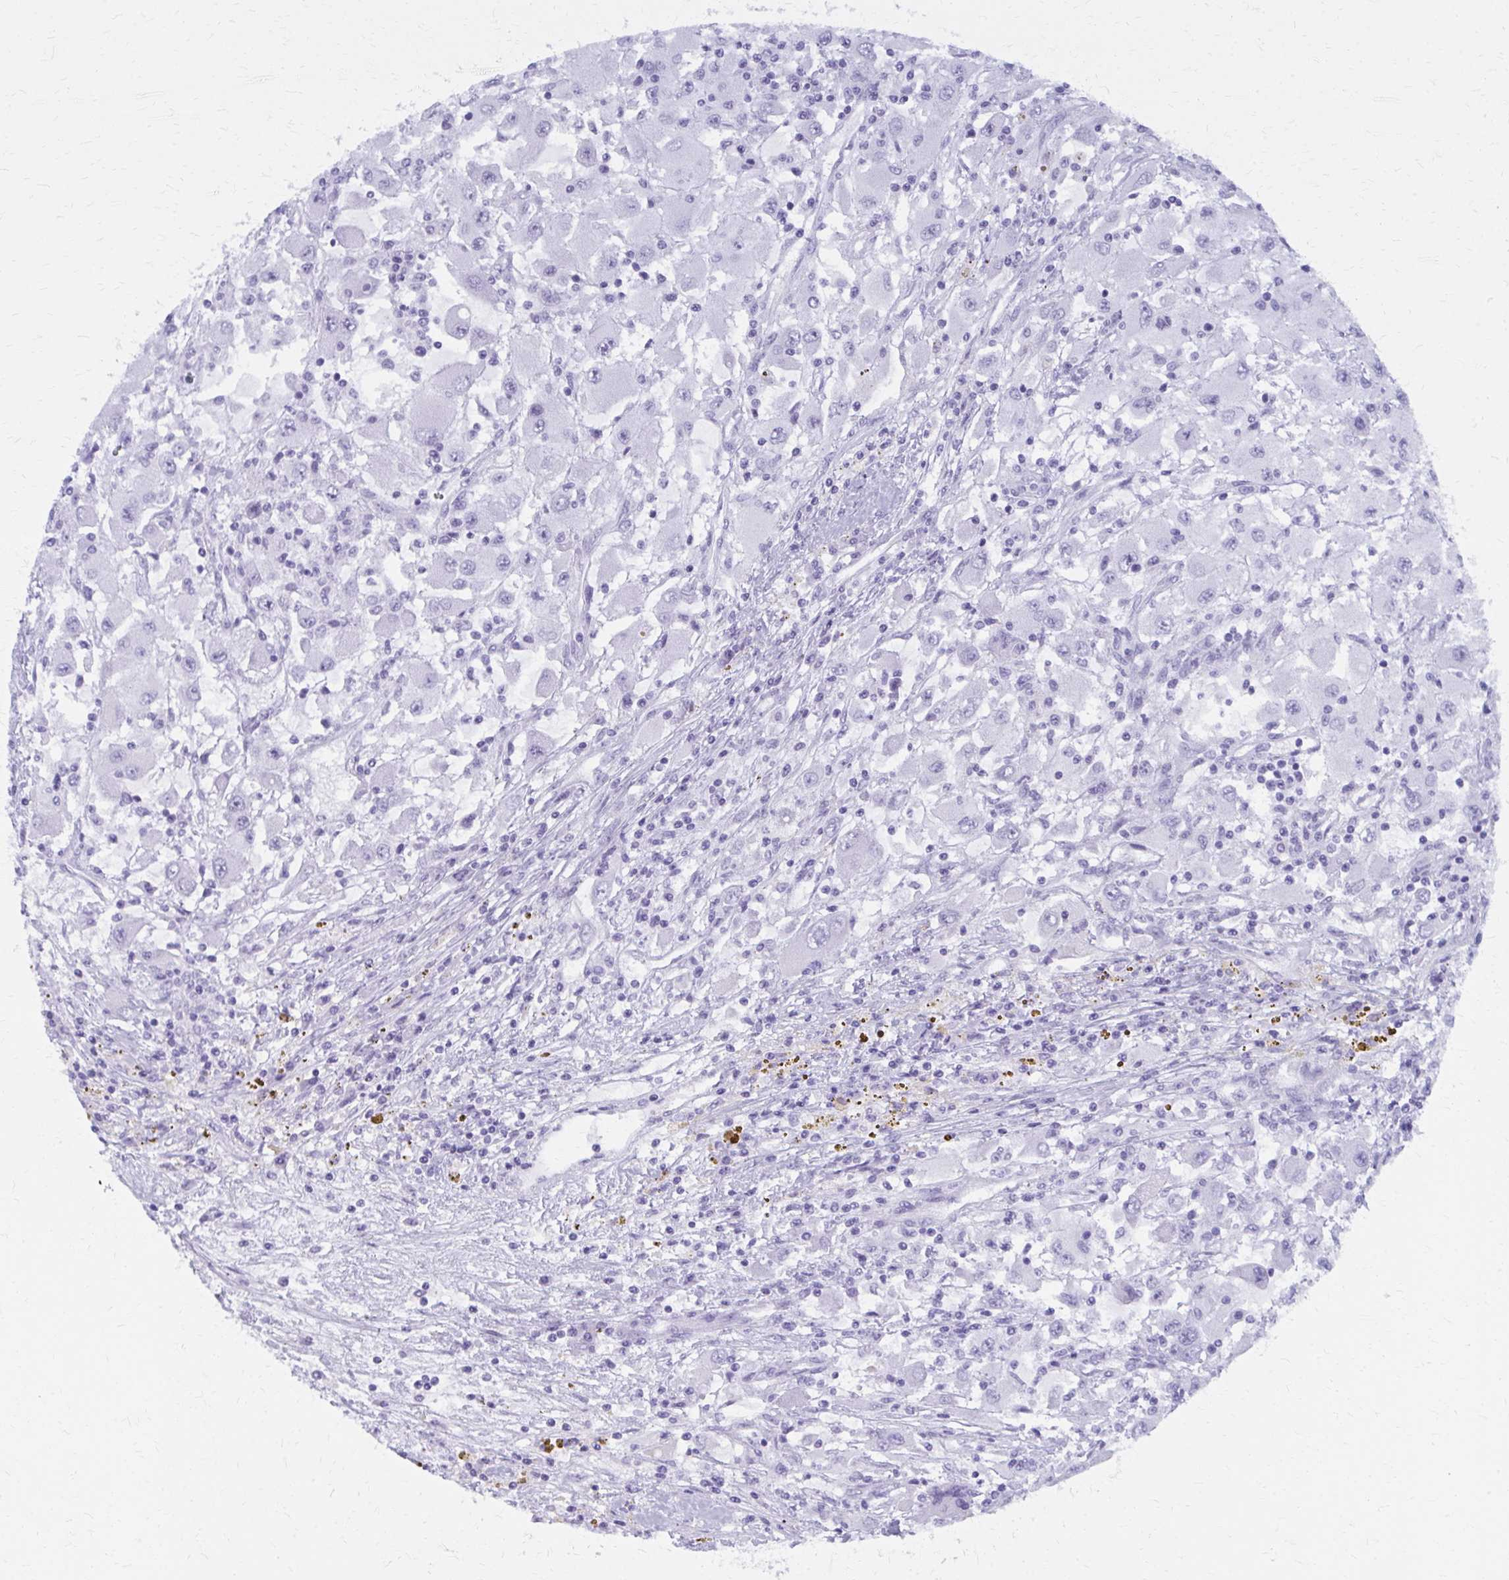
{"staining": {"intensity": "negative", "quantity": "none", "location": "none"}, "tissue": "renal cancer", "cell_type": "Tumor cells", "image_type": "cancer", "snomed": [{"axis": "morphology", "description": "Adenocarcinoma, NOS"}, {"axis": "topography", "description": "Kidney"}], "caption": "Tumor cells show no significant staining in renal cancer.", "gene": "GFAP", "patient": {"sex": "female", "age": 67}}